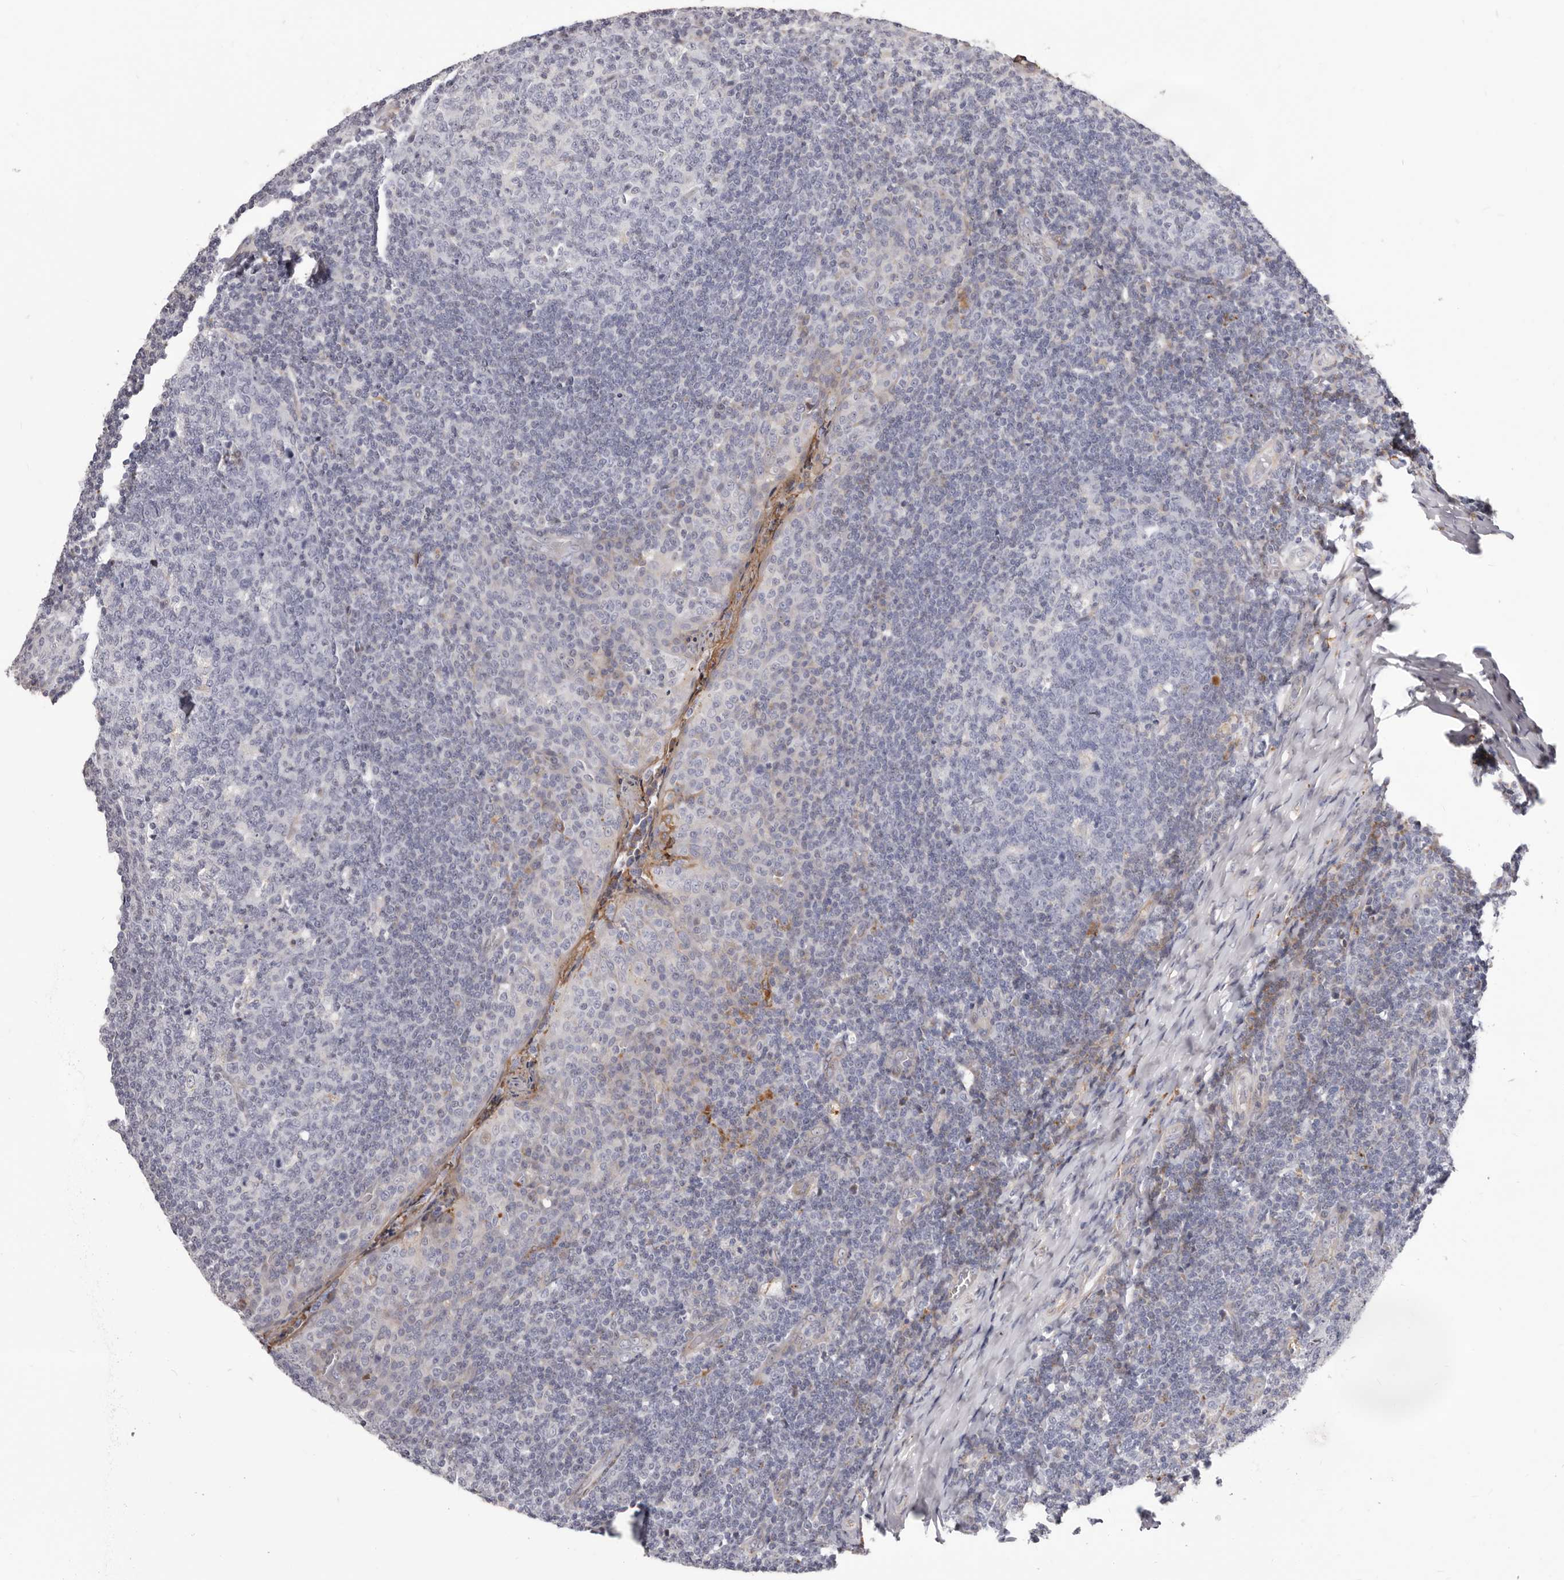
{"staining": {"intensity": "negative", "quantity": "none", "location": "none"}, "tissue": "tonsil", "cell_type": "Germinal center cells", "image_type": "normal", "snomed": [{"axis": "morphology", "description": "Normal tissue, NOS"}, {"axis": "topography", "description": "Tonsil"}], "caption": "Immunohistochemistry (IHC) photomicrograph of unremarkable tonsil: tonsil stained with DAB shows no significant protein staining in germinal center cells.", "gene": "NUBPL", "patient": {"sex": "female", "age": 19}}